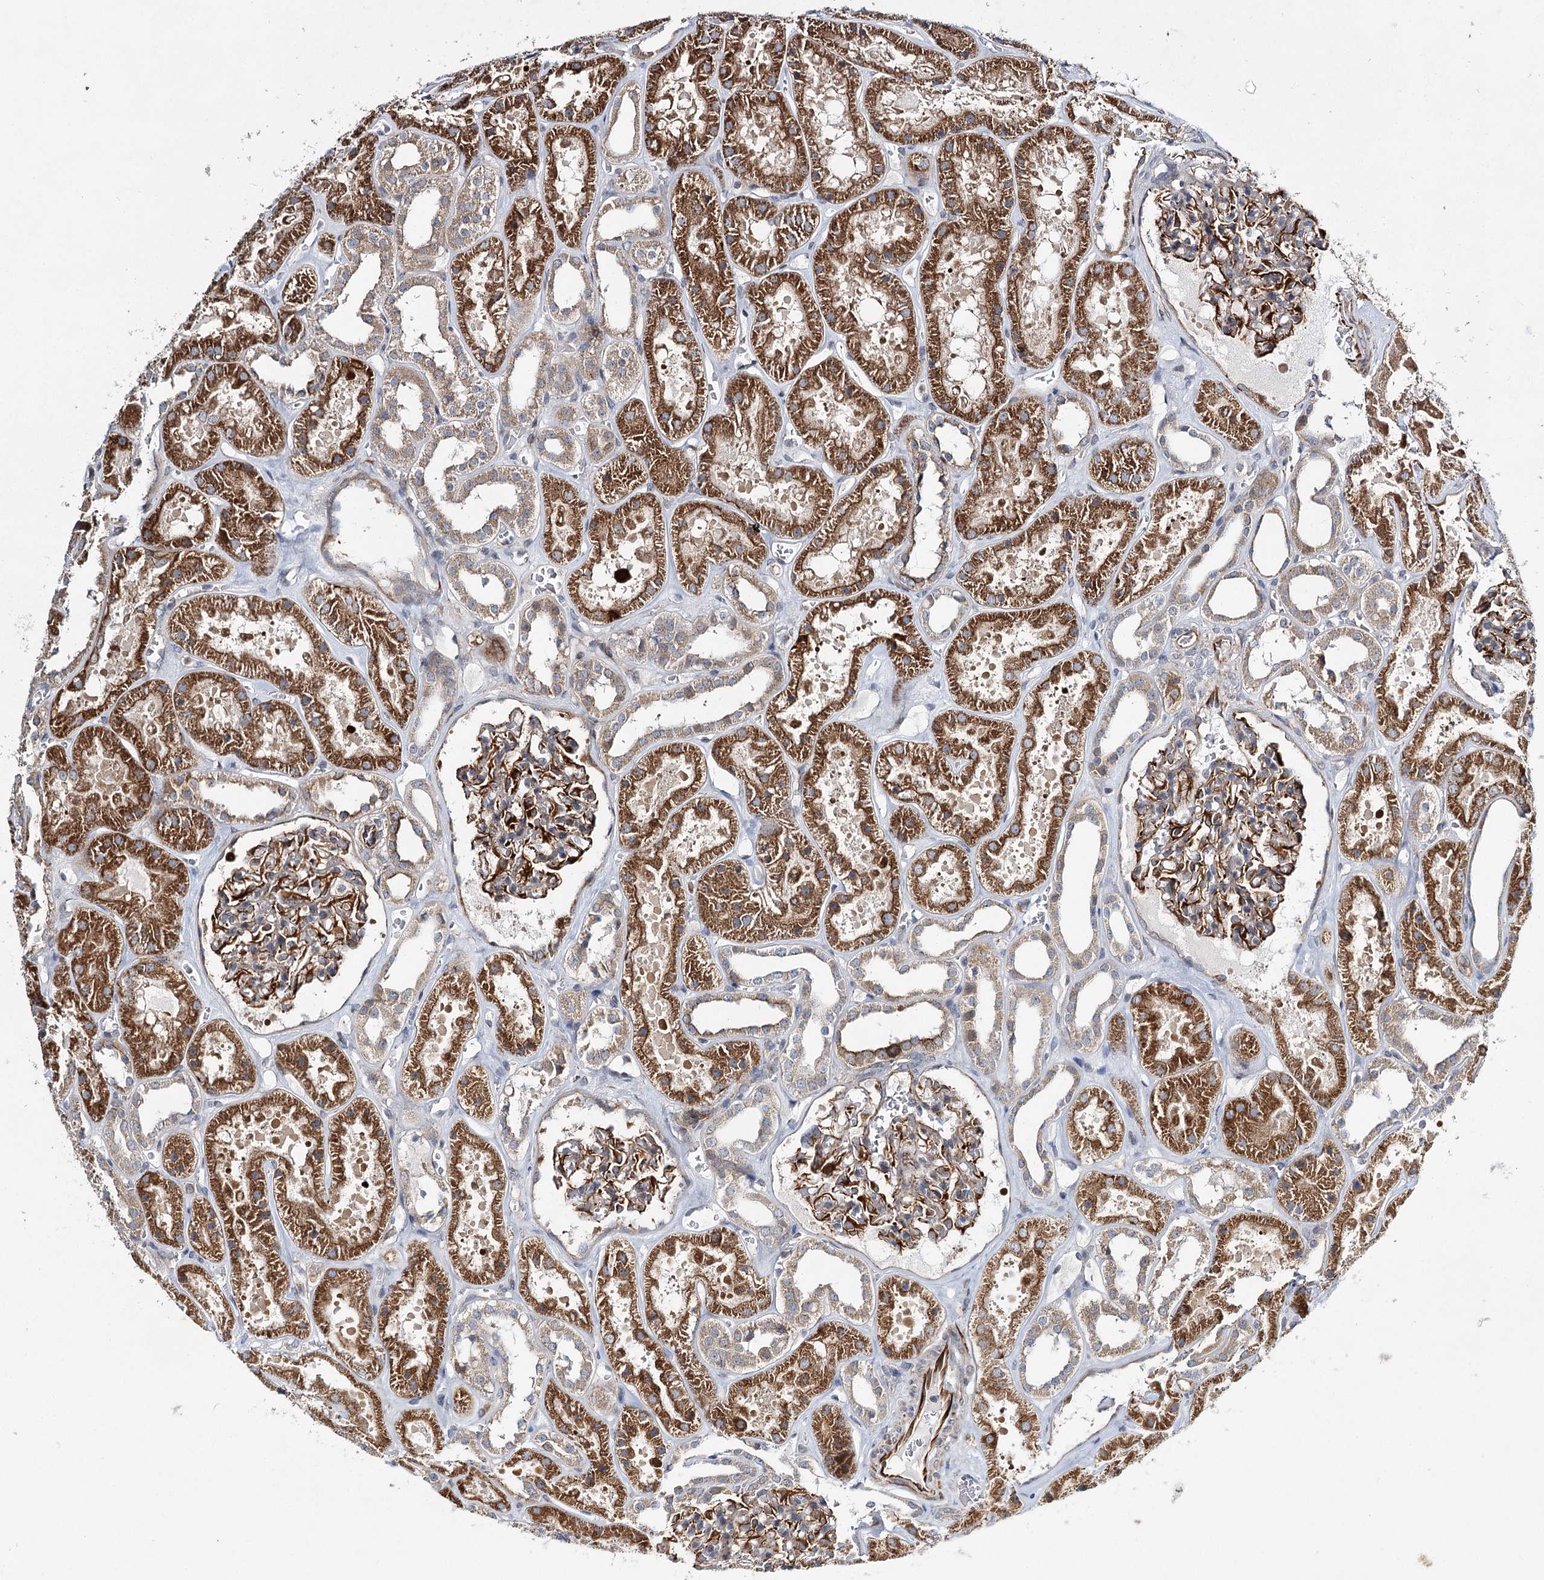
{"staining": {"intensity": "strong", "quantity": "25%-75%", "location": "cytoplasmic/membranous"}, "tissue": "kidney", "cell_type": "Cells in glomeruli", "image_type": "normal", "snomed": [{"axis": "morphology", "description": "Normal tissue, NOS"}, {"axis": "topography", "description": "Kidney"}], "caption": "Human kidney stained with a brown dye reveals strong cytoplasmic/membranous positive positivity in approximately 25%-75% of cells in glomeruli.", "gene": "DPEP2", "patient": {"sex": "female", "age": 41}}